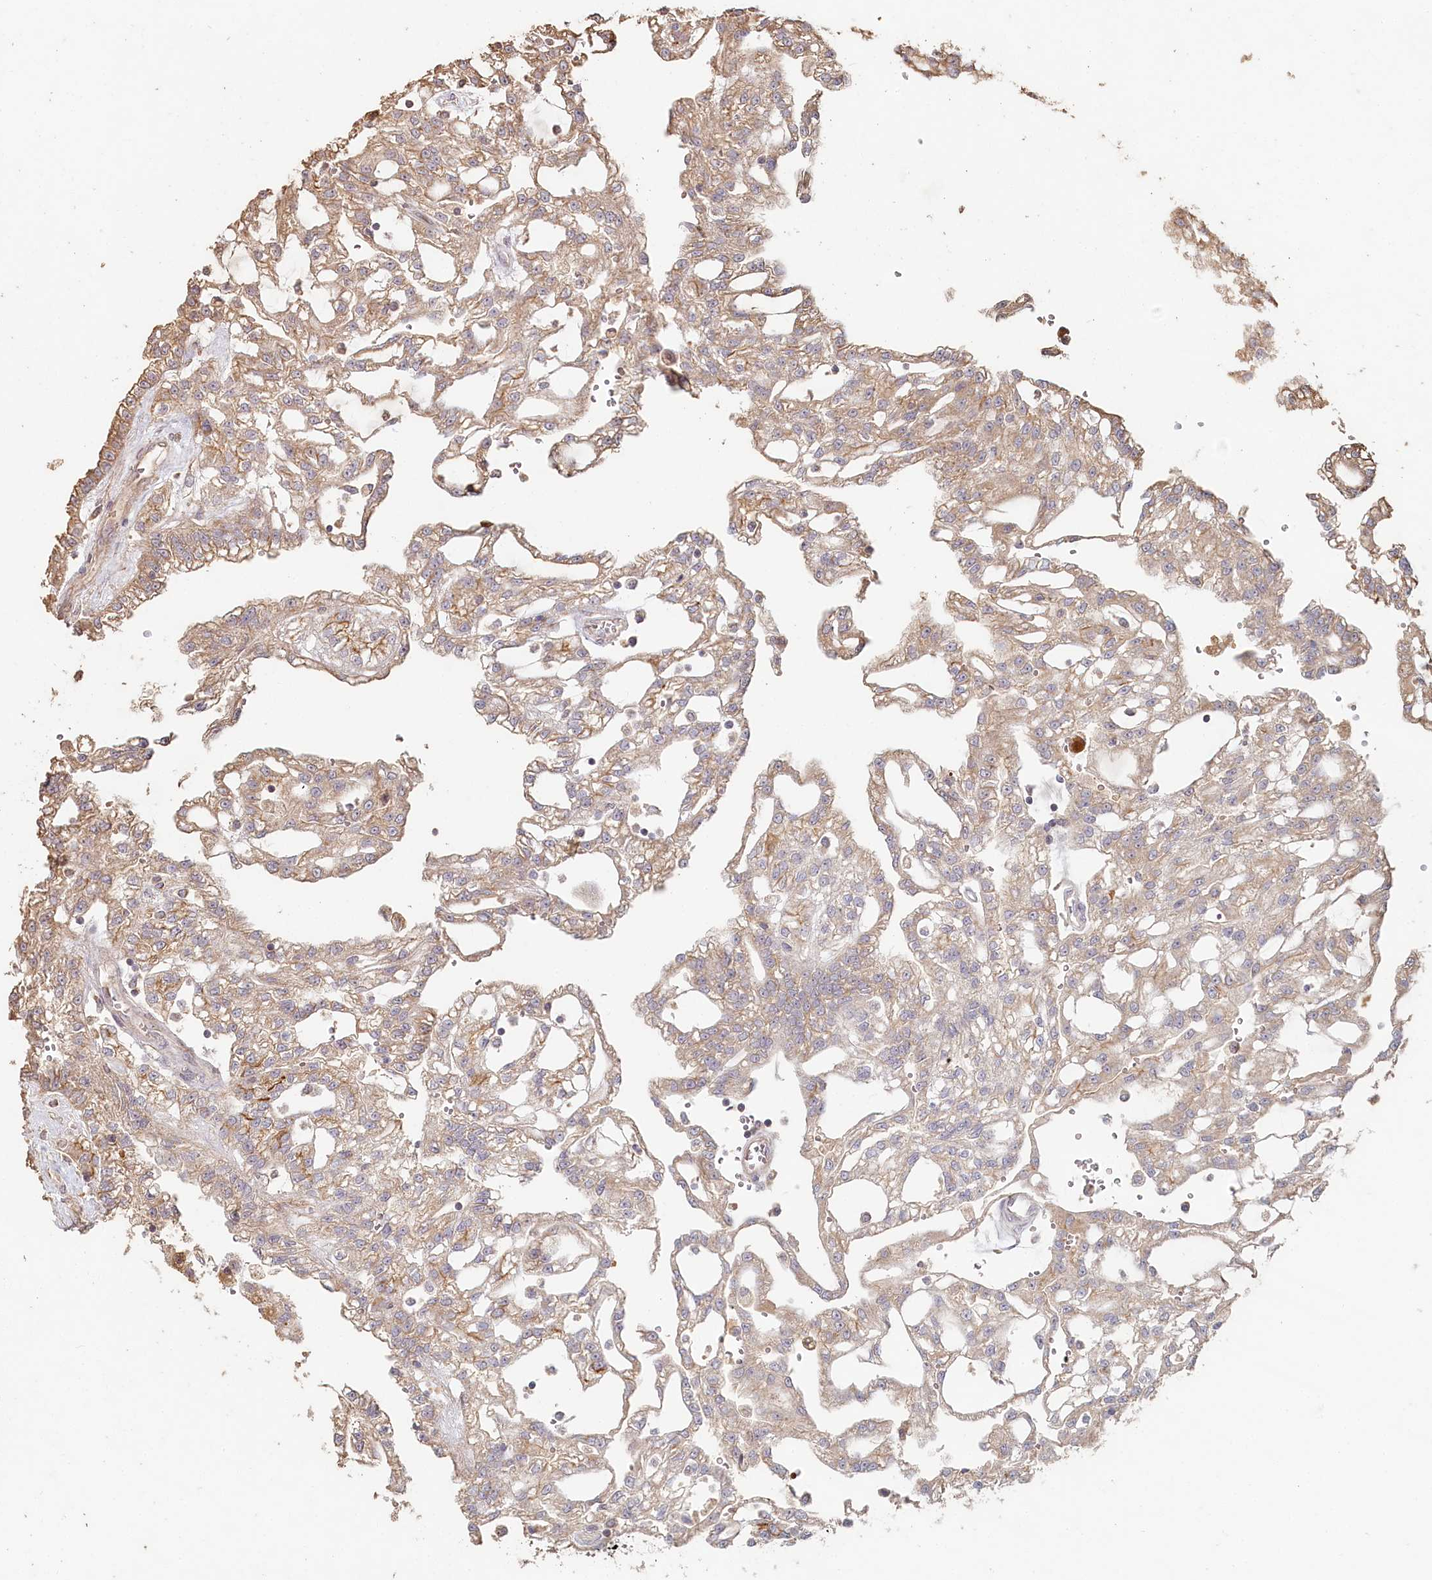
{"staining": {"intensity": "weak", "quantity": "25%-75%", "location": "cytoplasmic/membranous"}, "tissue": "renal cancer", "cell_type": "Tumor cells", "image_type": "cancer", "snomed": [{"axis": "morphology", "description": "Adenocarcinoma, NOS"}, {"axis": "topography", "description": "Kidney"}], "caption": "The histopathology image reveals staining of adenocarcinoma (renal), revealing weak cytoplasmic/membranous protein expression (brown color) within tumor cells.", "gene": "HAL", "patient": {"sex": "male", "age": 63}}